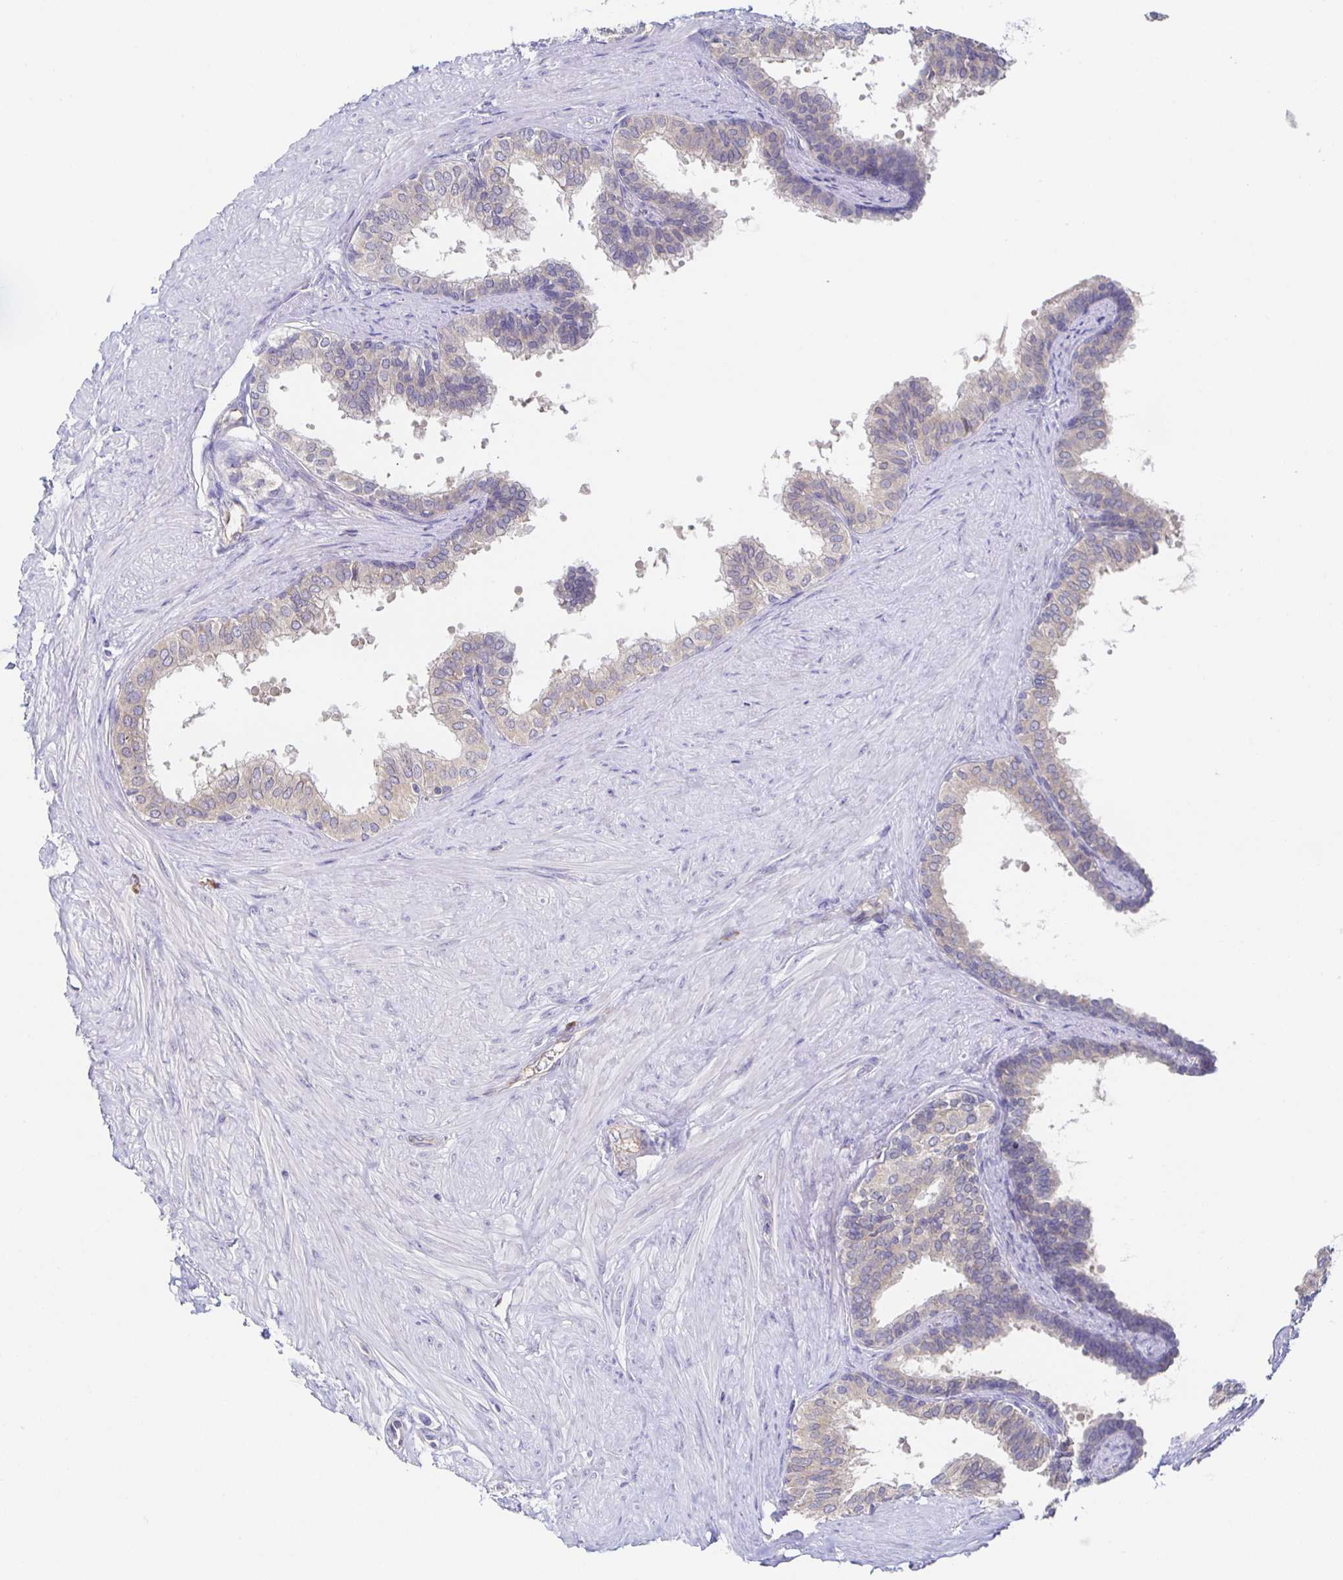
{"staining": {"intensity": "negative", "quantity": "none", "location": "none"}, "tissue": "prostate", "cell_type": "Glandular cells", "image_type": "normal", "snomed": [{"axis": "morphology", "description": "Normal tissue, NOS"}, {"axis": "topography", "description": "Prostate"}, {"axis": "topography", "description": "Peripheral nerve tissue"}], "caption": "An immunohistochemistry image of normal prostate is shown. There is no staining in glandular cells of prostate. Nuclei are stained in blue.", "gene": "BAD", "patient": {"sex": "male", "age": 55}}